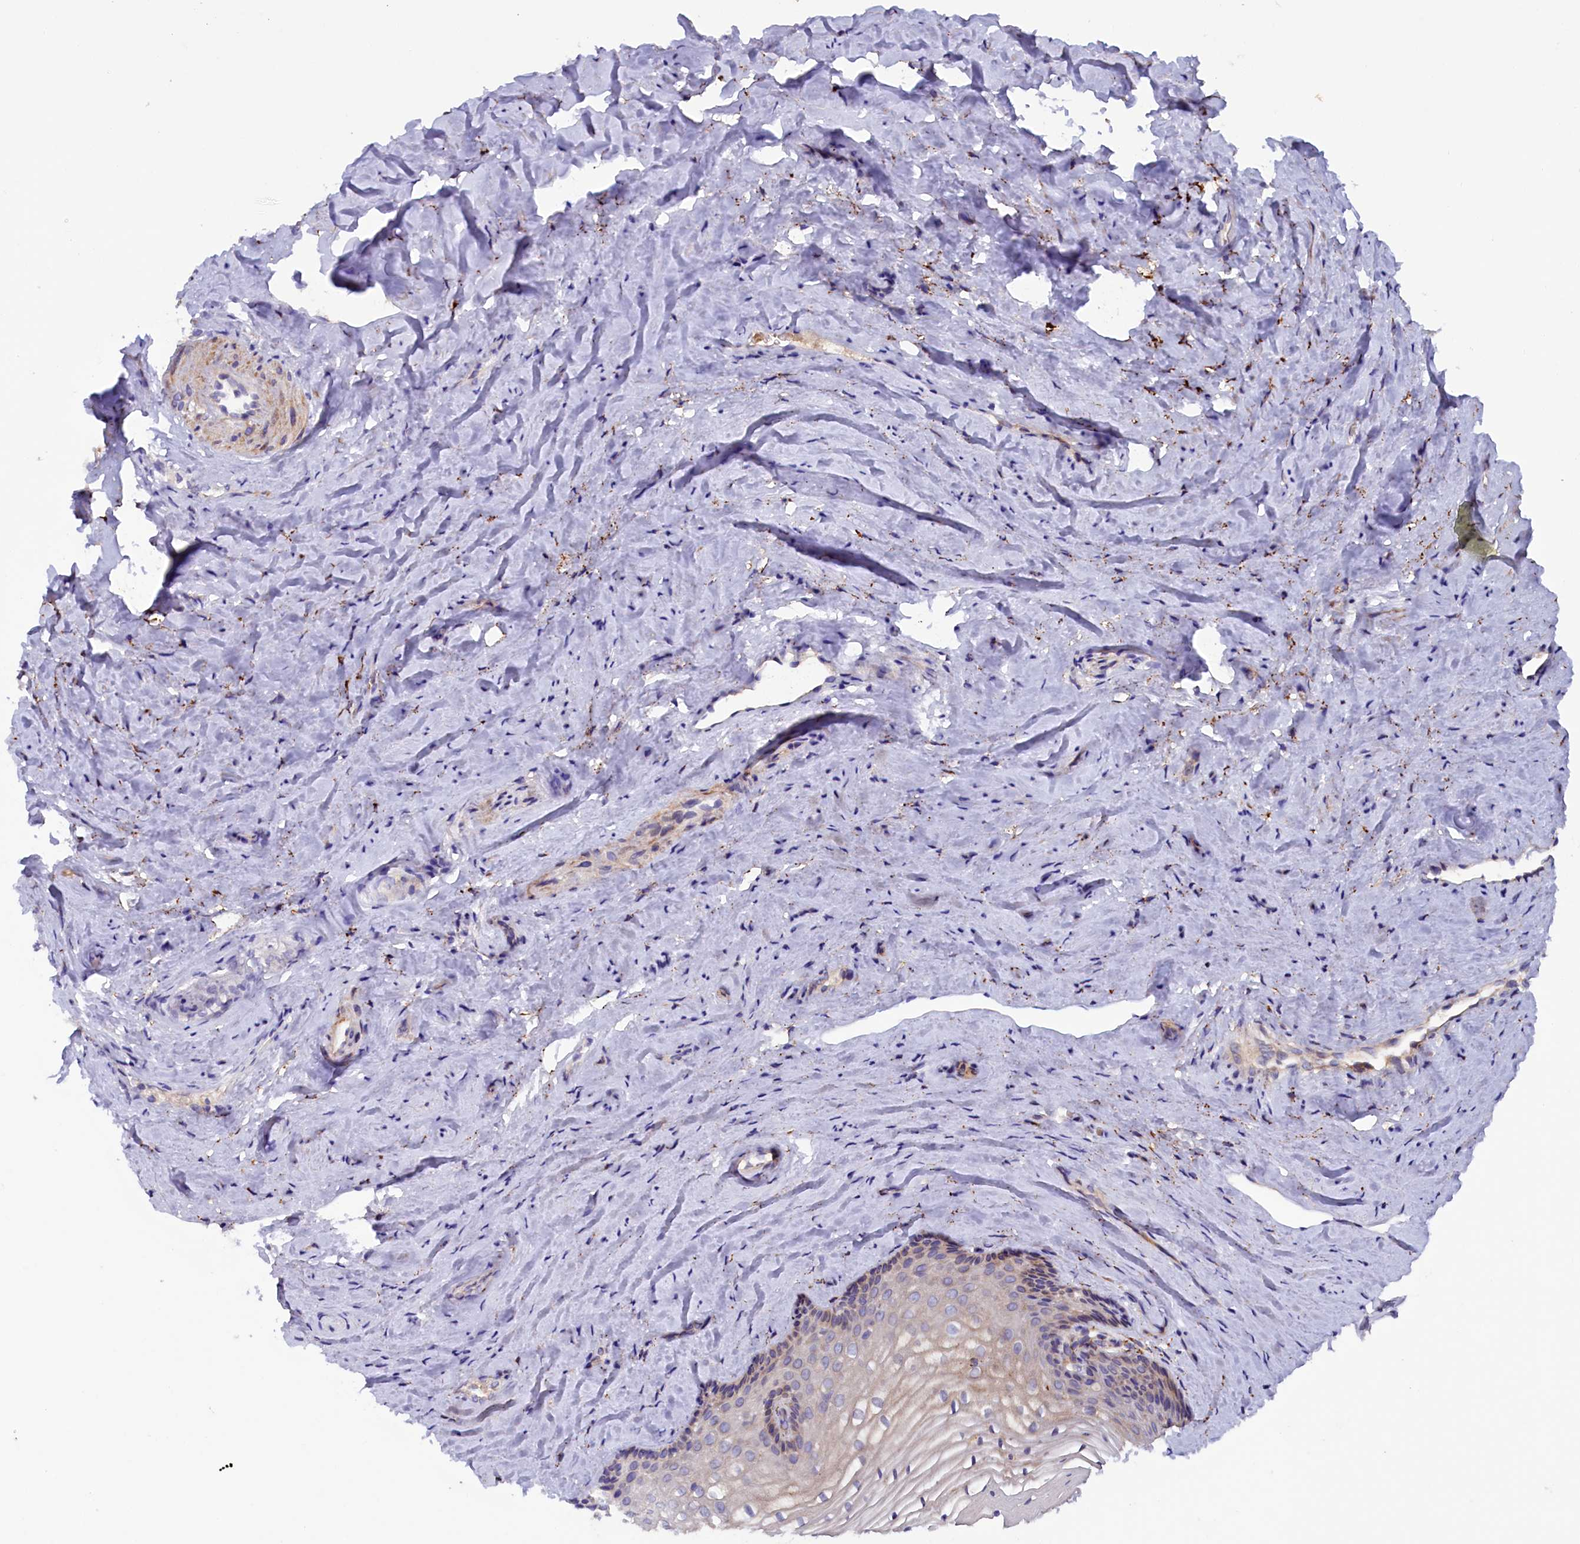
{"staining": {"intensity": "moderate", "quantity": "25%-75%", "location": "cytoplasmic/membranous"}, "tissue": "vagina", "cell_type": "Squamous epithelial cells", "image_type": "normal", "snomed": [{"axis": "morphology", "description": "Normal tissue, NOS"}, {"axis": "topography", "description": "Vagina"}, {"axis": "topography", "description": "Cervix"}], "caption": "An immunohistochemistry (IHC) photomicrograph of normal tissue is shown. Protein staining in brown labels moderate cytoplasmic/membranous positivity in vagina within squamous epithelial cells.", "gene": "ARRDC4", "patient": {"sex": "female", "age": 40}}